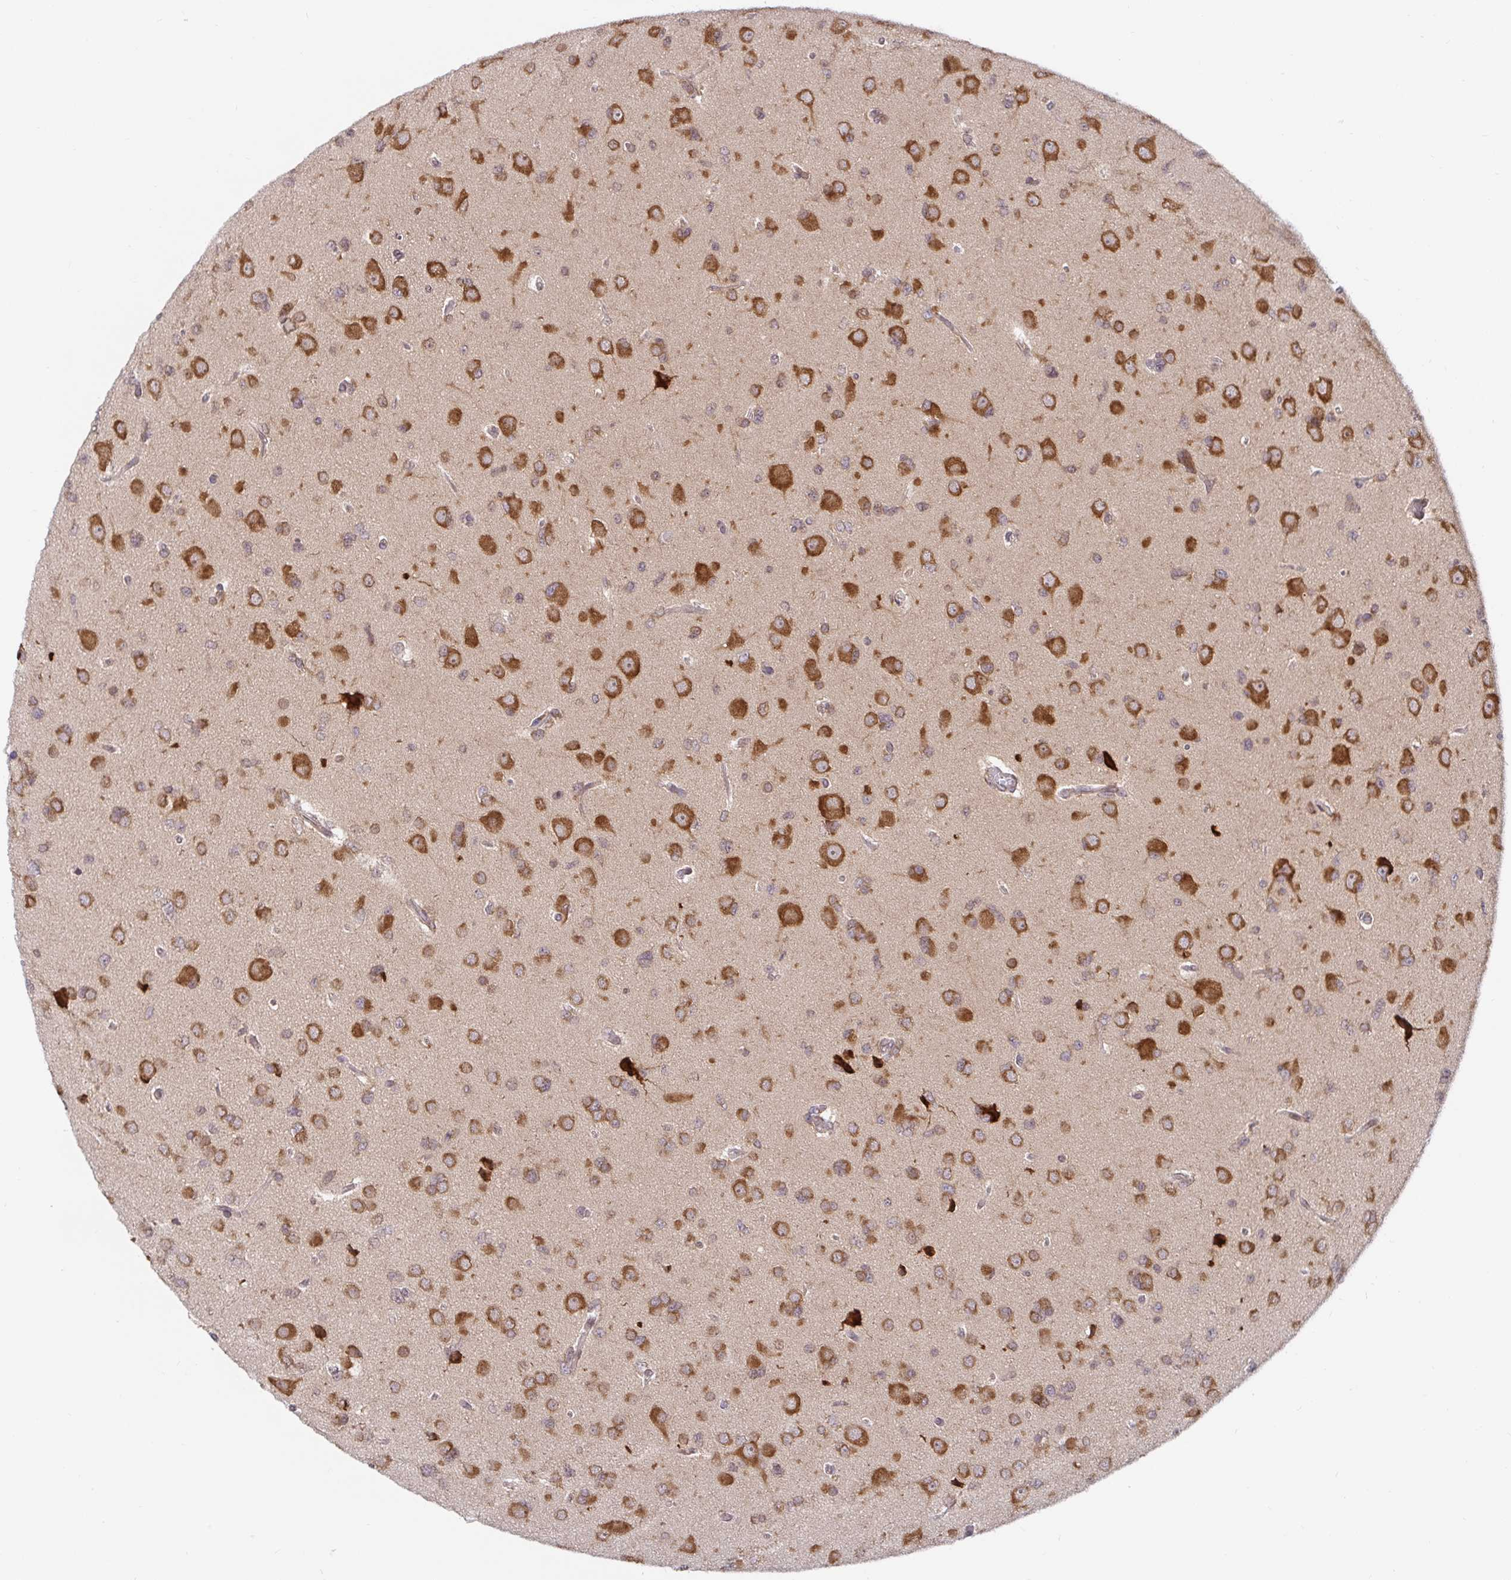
{"staining": {"intensity": "strong", "quantity": ">75%", "location": "cytoplasmic/membranous"}, "tissue": "glioma", "cell_type": "Tumor cells", "image_type": "cancer", "snomed": [{"axis": "morphology", "description": "Glioma, malignant, Low grade"}, {"axis": "topography", "description": "Brain"}], "caption": "Low-grade glioma (malignant) tissue reveals strong cytoplasmic/membranous positivity in about >75% of tumor cells, visualized by immunohistochemistry.", "gene": "LARP1", "patient": {"sex": "female", "age": 55}}